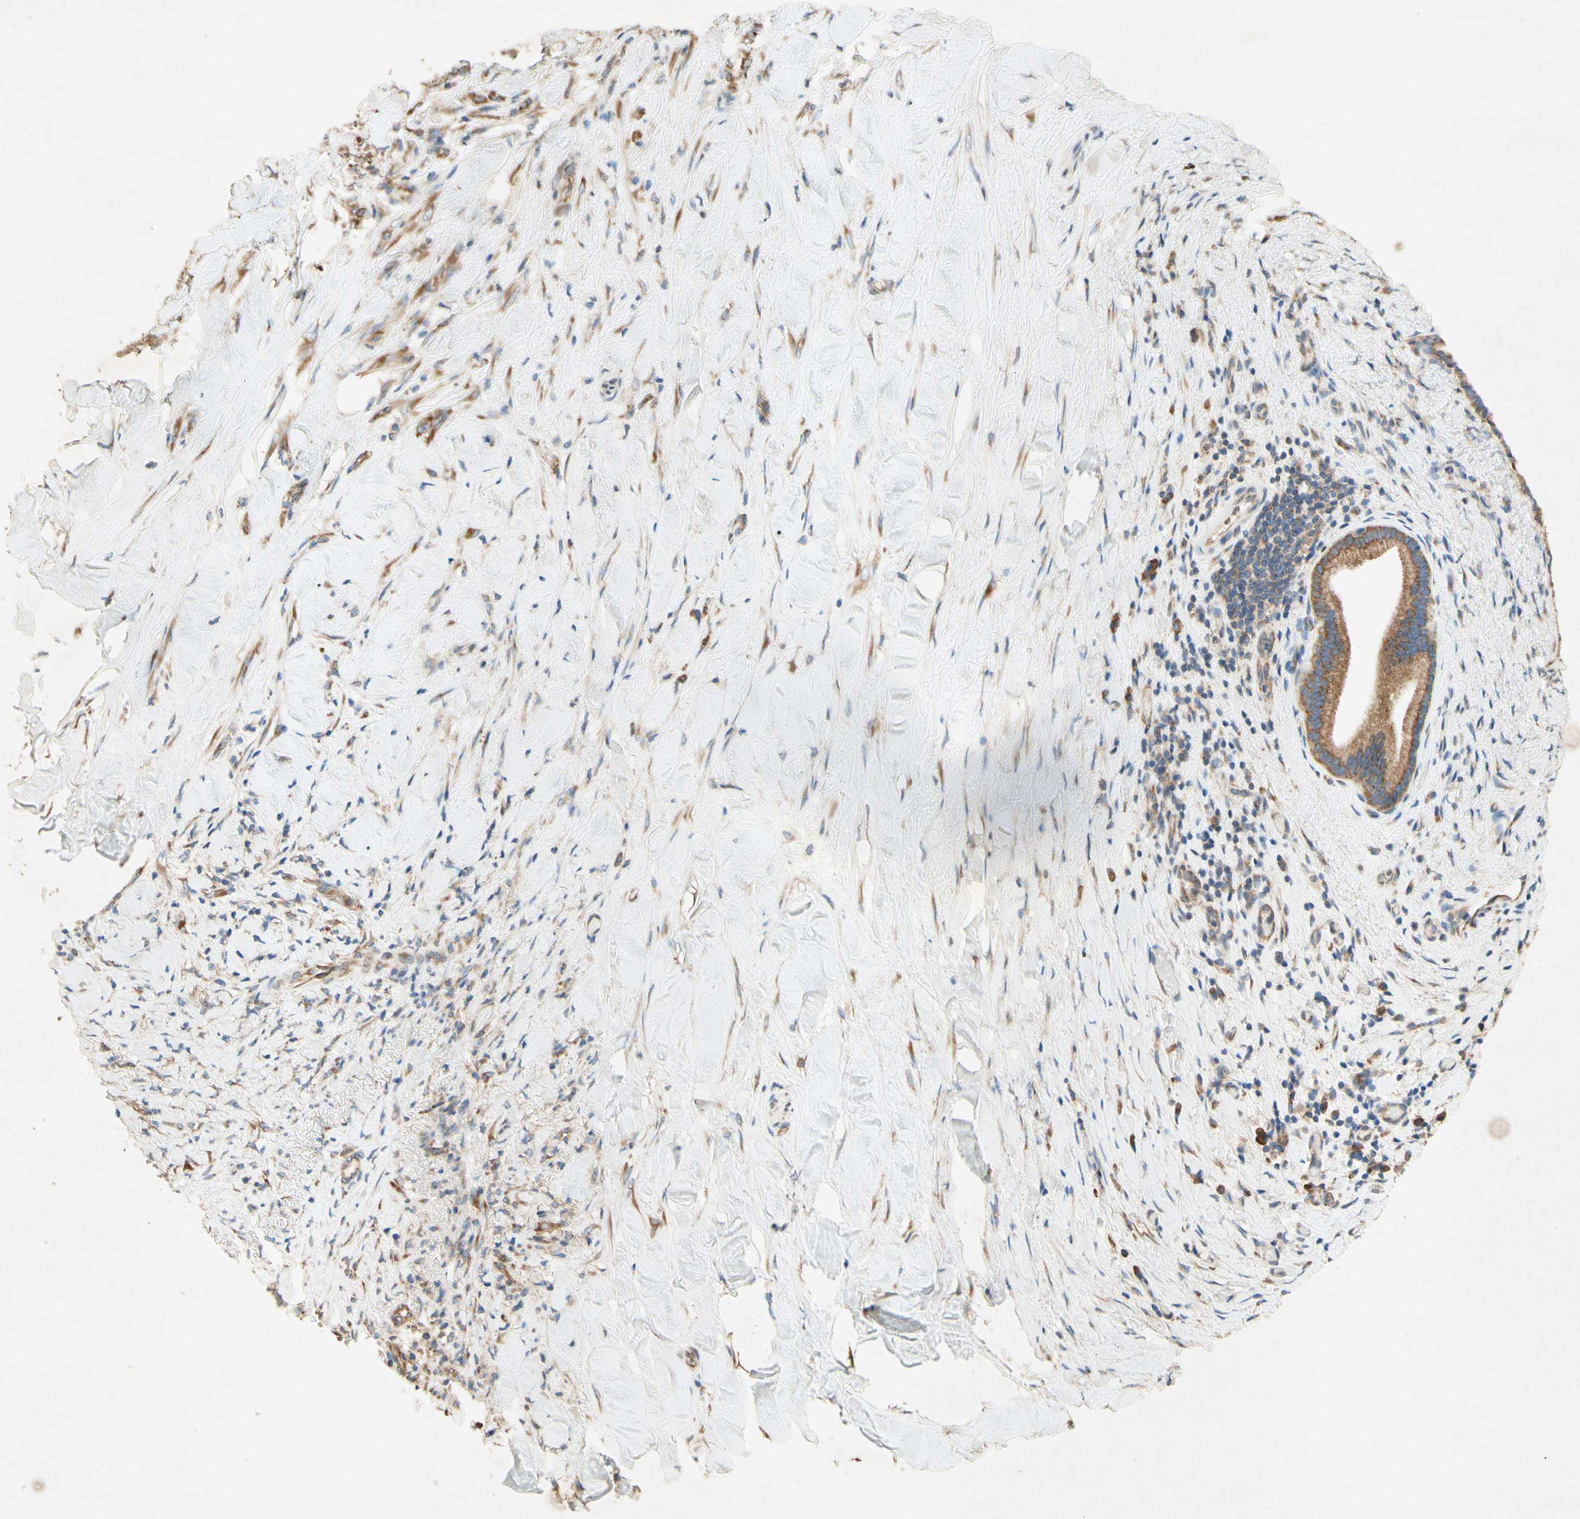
{"staining": {"intensity": "moderate", "quantity": ">75%", "location": "cytoplasmic/membranous"}, "tissue": "liver cancer", "cell_type": "Tumor cells", "image_type": "cancer", "snomed": [{"axis": "morphology", "description": "Cholangiocarcinoma"}, {"axis": "topography", "description": "Liver"}], "caption": "Liver cholangiocarcinoma stained for a protein reveals moderate cytoplasmic/membranous positivity in tumor cells.", "gene": "PABPC1", "patient": {"sex": "female", "age": 67}}